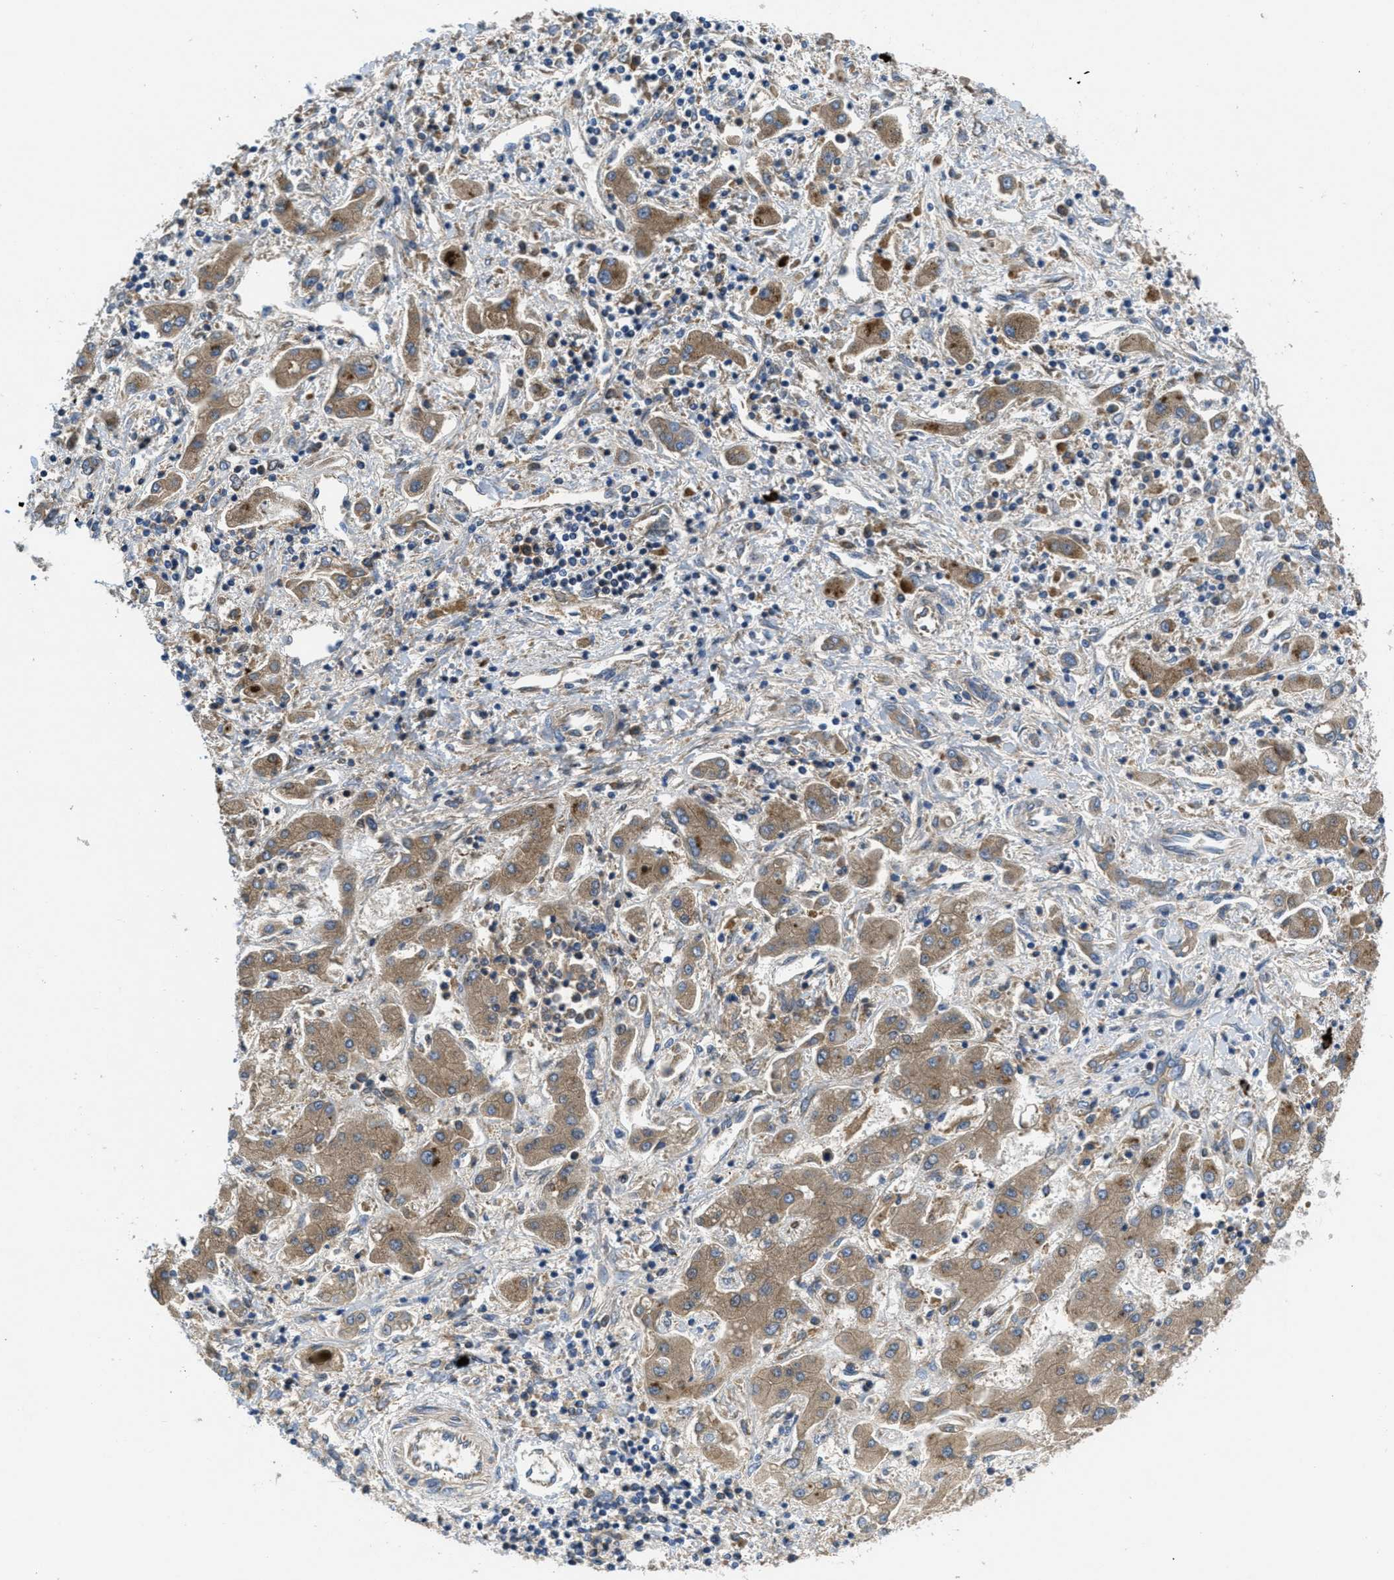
{"staining": {"intensity": "moderate", "quantity": ">75%", "location": "cytoplasmic/membranous"}, "tissue": "liver cancer", "cell_type": "Tumor cells", "image_type": "cancer", "snomed": [{"axis": "morphology", "description": "Cholangiocarcinoma"}, {"axis": "topography", "description": "Liver"}], "caption": "A brown stain shows moderate cytoplasmic/membranous staining of a protein in human liver cancer (cholangiocarcinoma) tumor cells.", "gene": "GALK1", "patient": {"sex": "male", "age": 50}}